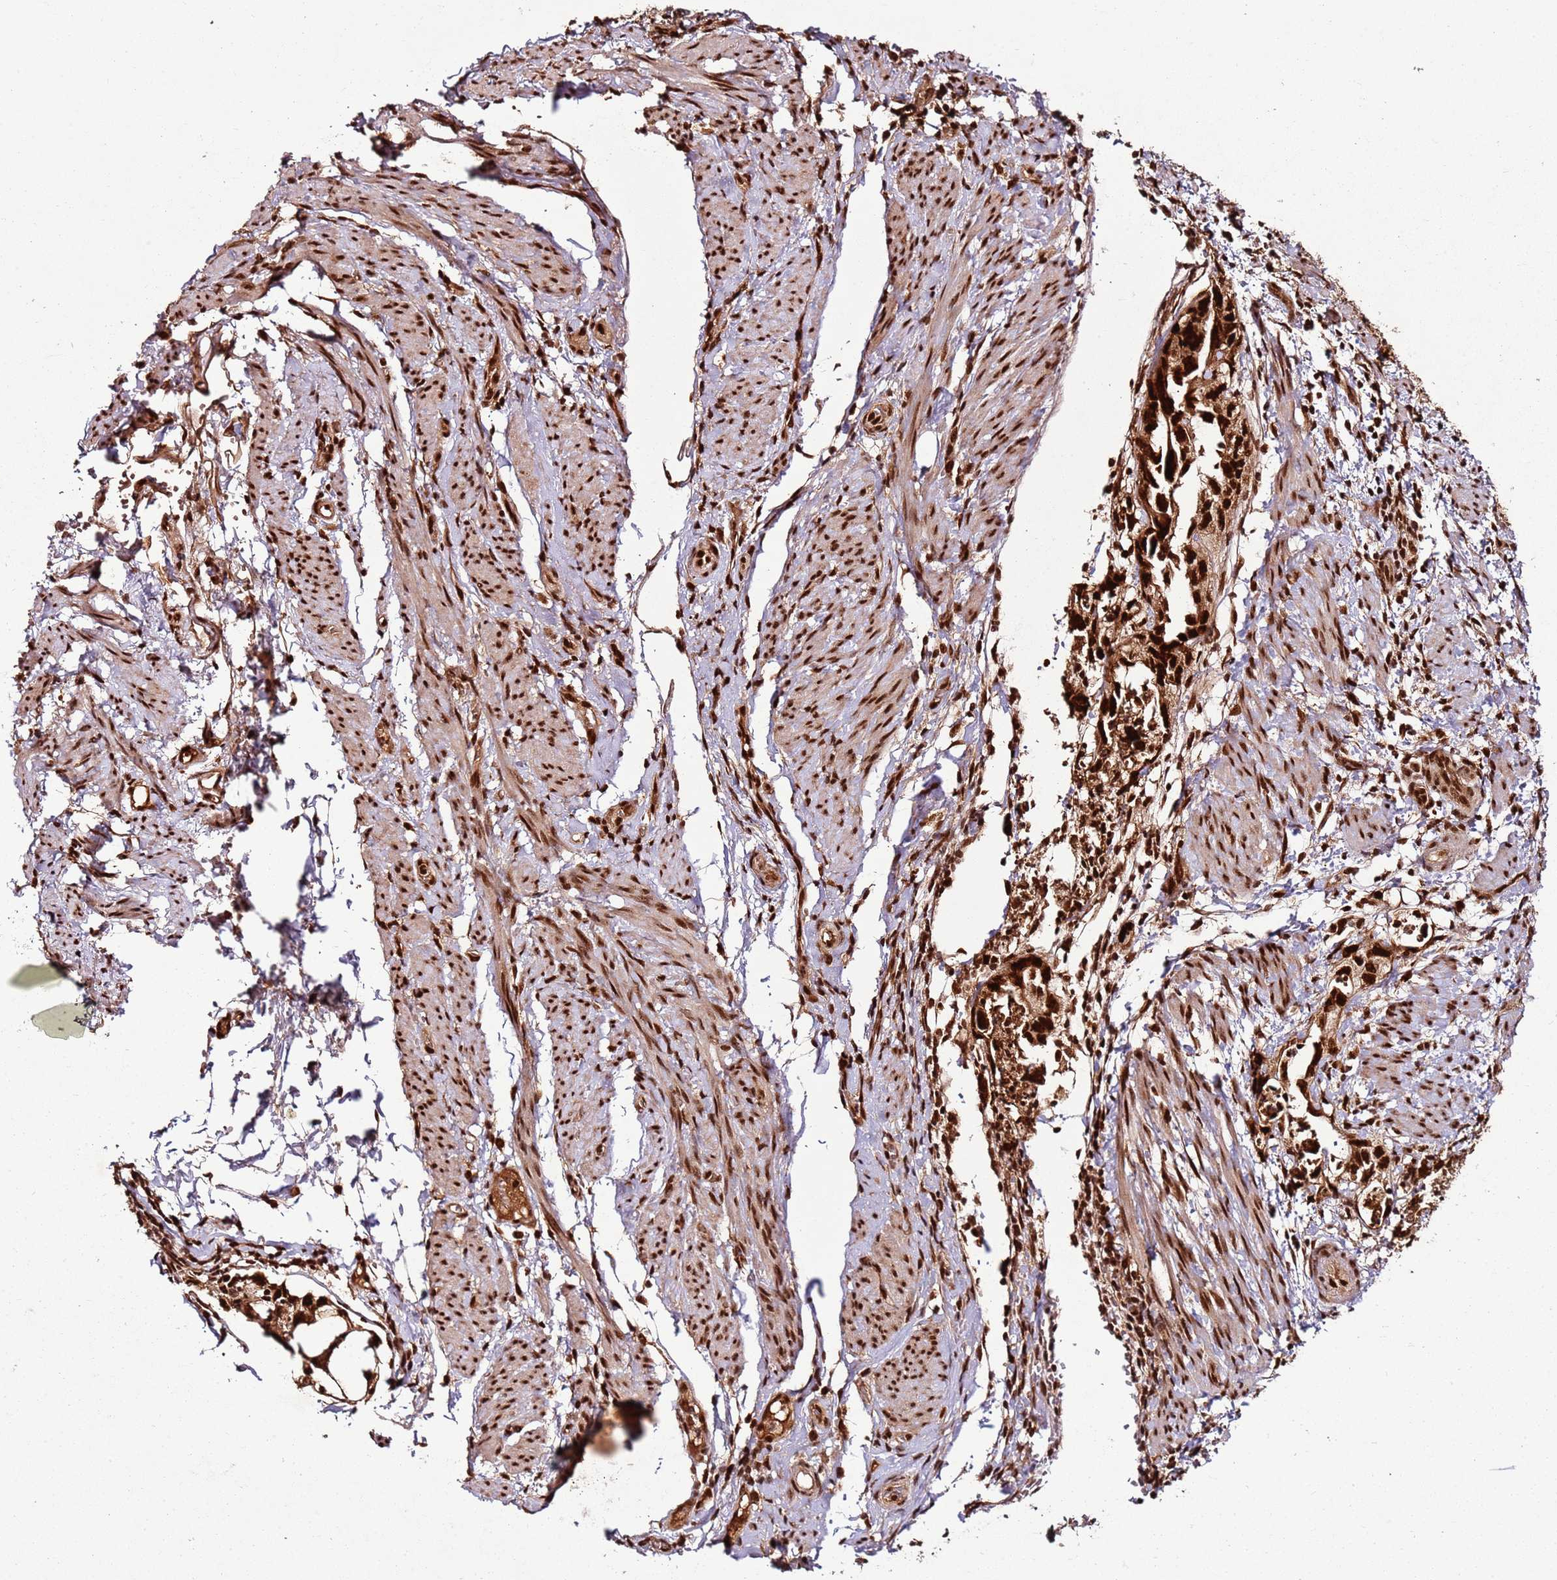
{"staining": {"intensity": "strong", "quantity": ">75%", "location": "nuclear"}, "tissue": "endometrial cancer", "cell_type": "Tumor cells", "image_type": "cancer", "snomed": [{"axis": "morphology", "description": "Adenocarcinoma, NOS"}, {"axis": "topography", "description": "Endometrium"}], "caption": "Protein staining demonstrates strong nuclear staining in about >75% of tumor cells in endometrial adenocarcinoma. The staining was performed using DAB (3,3'-diaminobenzidine) to visualize the protein expression in brown, while the nuclei were stained in blue with hematoxylin (Magnification: 20x).", "gene": "XRN2", "patient": {"sex": "female", "age": 65}}